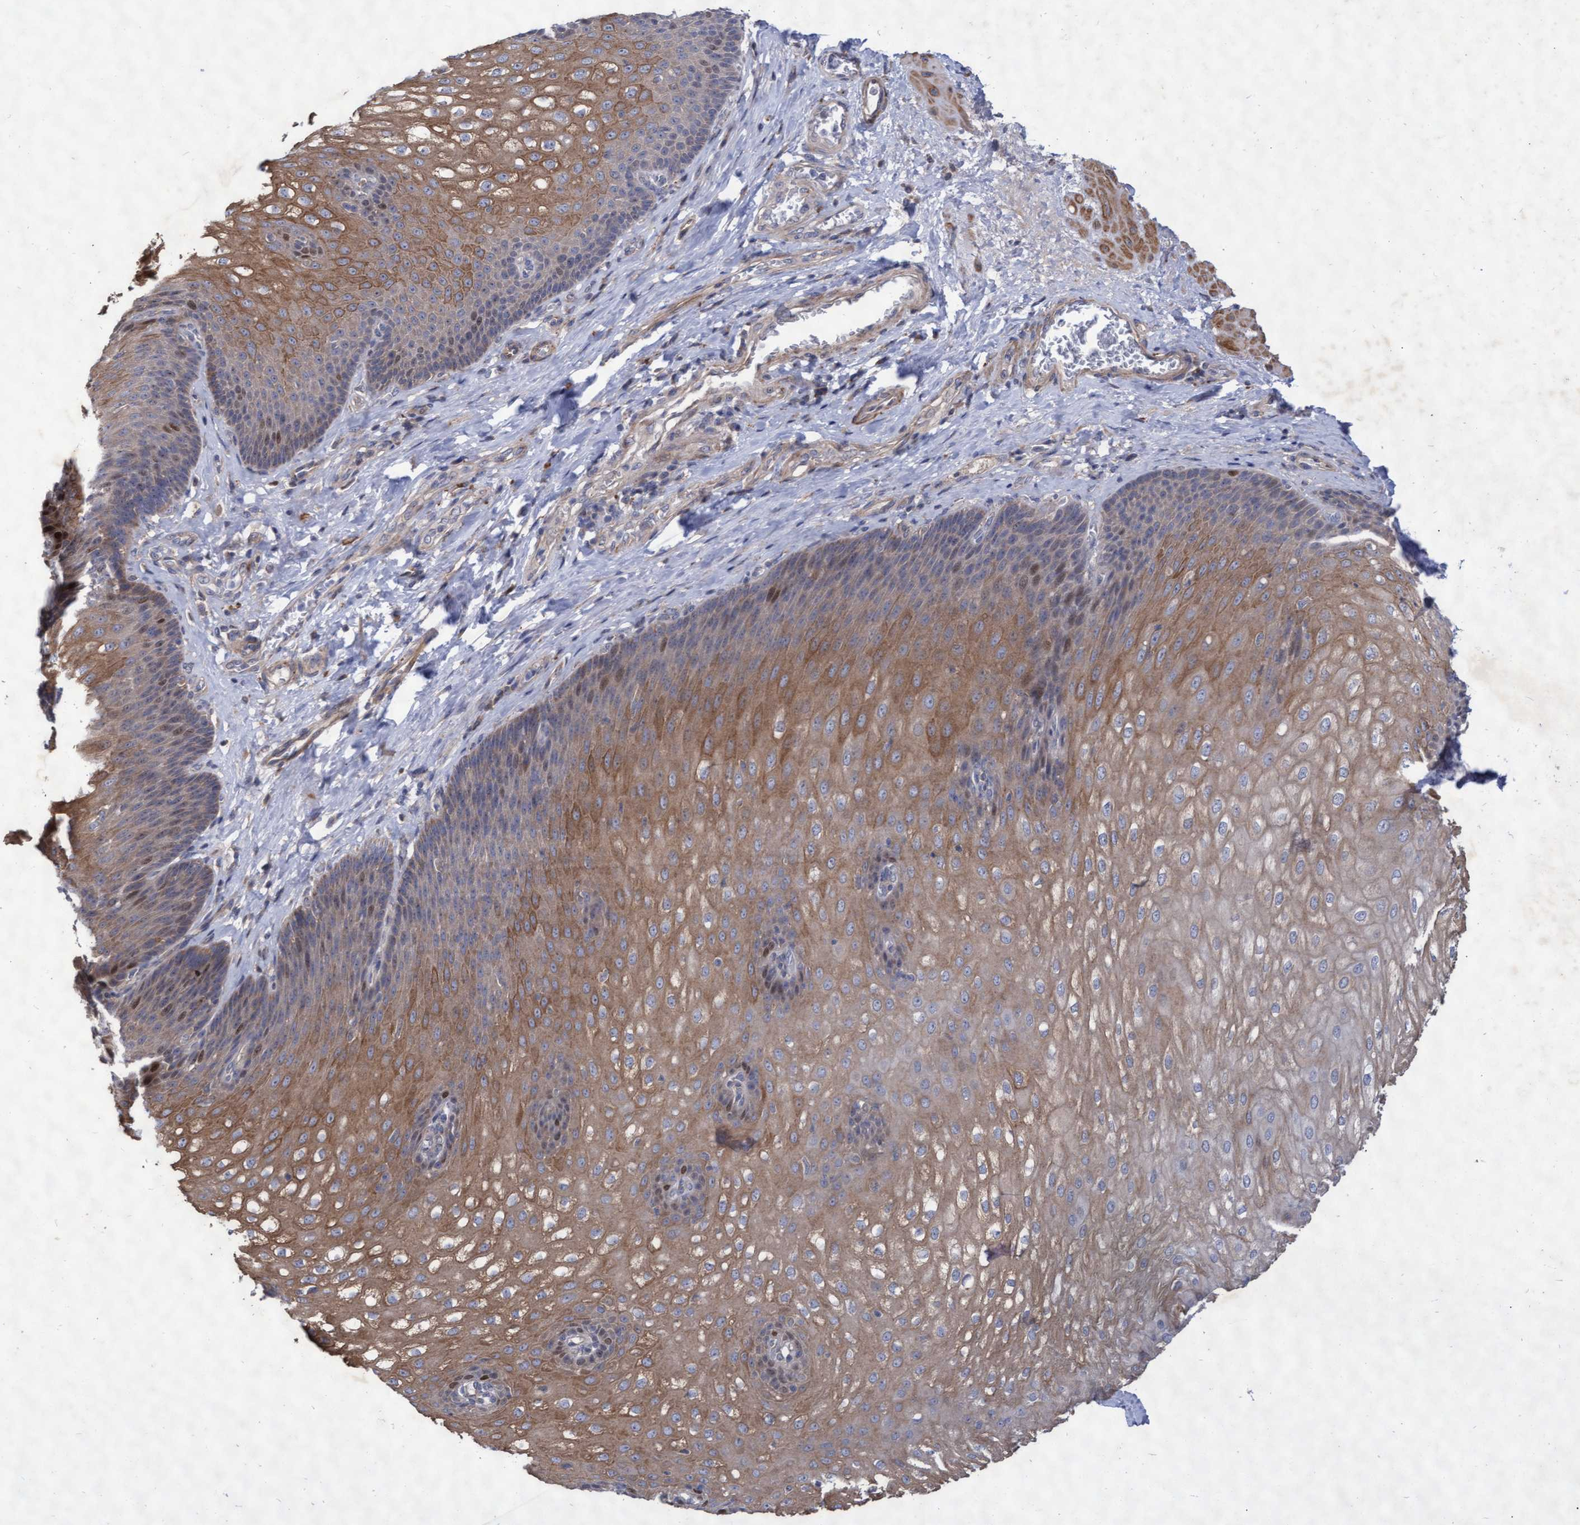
{"staining": {"intensity": "moderate", "quantity": ">75%", "location": "cytoplasmic/membranous,nuclear"}, "tissue": "esophagus", "cell_type": "Squamous epithelial cells", "image_type": "normal", "snomed": [{"axis": "morphology", "description": "Normal tissue, NOS"}, {"axis": "topography", "description": "Esophagus"}], "caption": "Immunohistochemical staining of unremarkable esophagus displays medium levels of moderate cytoplasmic/membranous,nuclear expression in about >75% of squamous epithelial cells. The protein of interest is shown in brown color, while the nuclei are stained blue.", "gene": "ABCF2", "patient": {"sex": "male", "age": 48}}